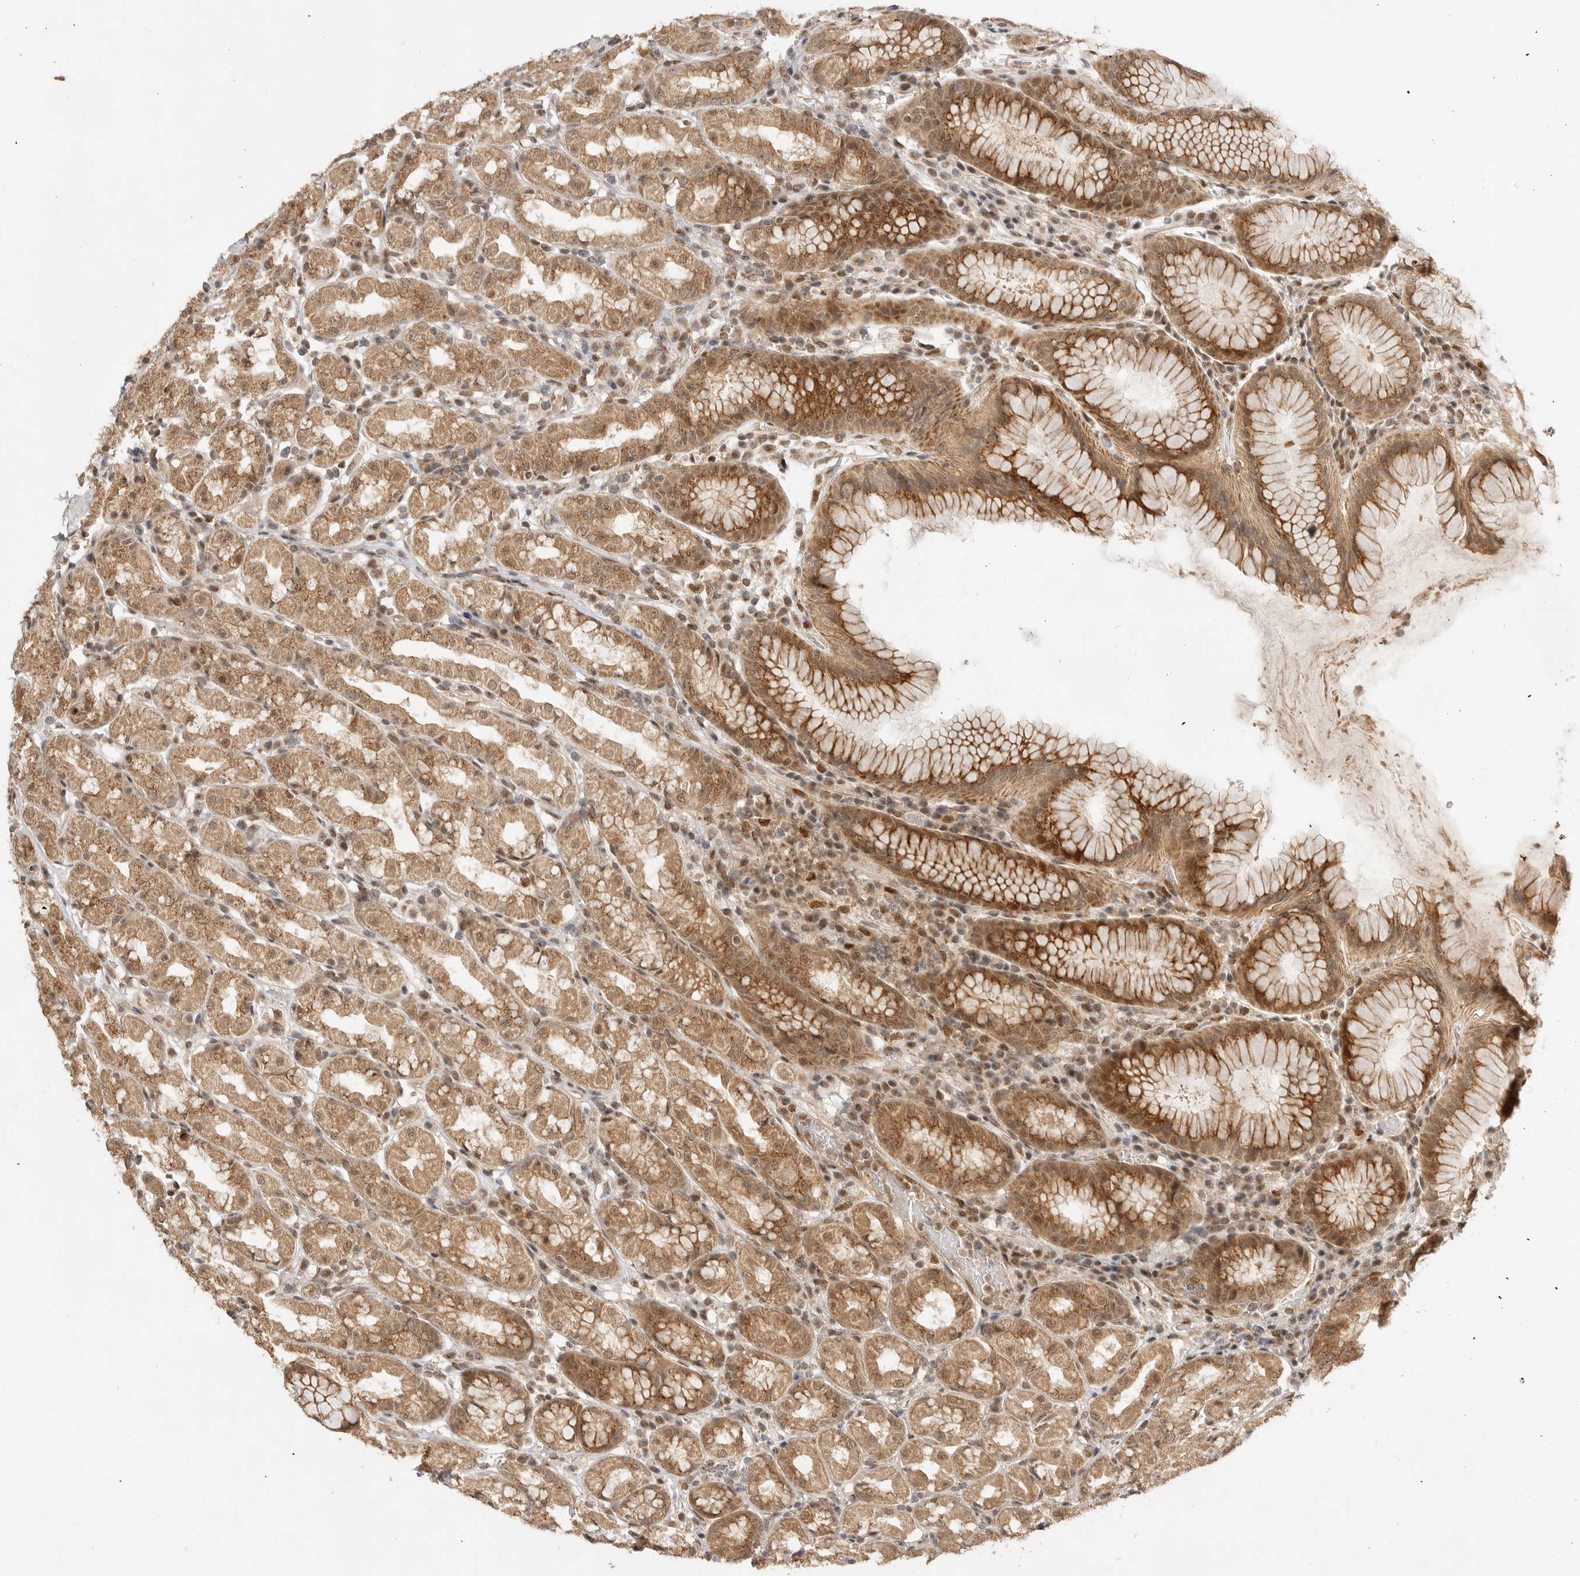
{"staining": {"intensity": "moderate", "quantity": ">75%", "location": "cytoplasmic/membranous,nuclear"}, "tissue": "stomach", "cell_type": "Glandular cells", "image_type": "normal", "snomed": [{"axis": "morphology", "description": "Normal tissue, NOS"}, {"axis": "topography", "description": "Stomach, lower"}], "caption": "Immunohistochemical staining of normal human stomach demonstrates moderate cytoplasmic/membranous,nuclear protein expression in about >75% of glandular cells. (brown staining indicates protein expression, while blue staining denotes nuclei).", "gene": "ALKAL1", "patient": {"sex": "female", "age": 56}}